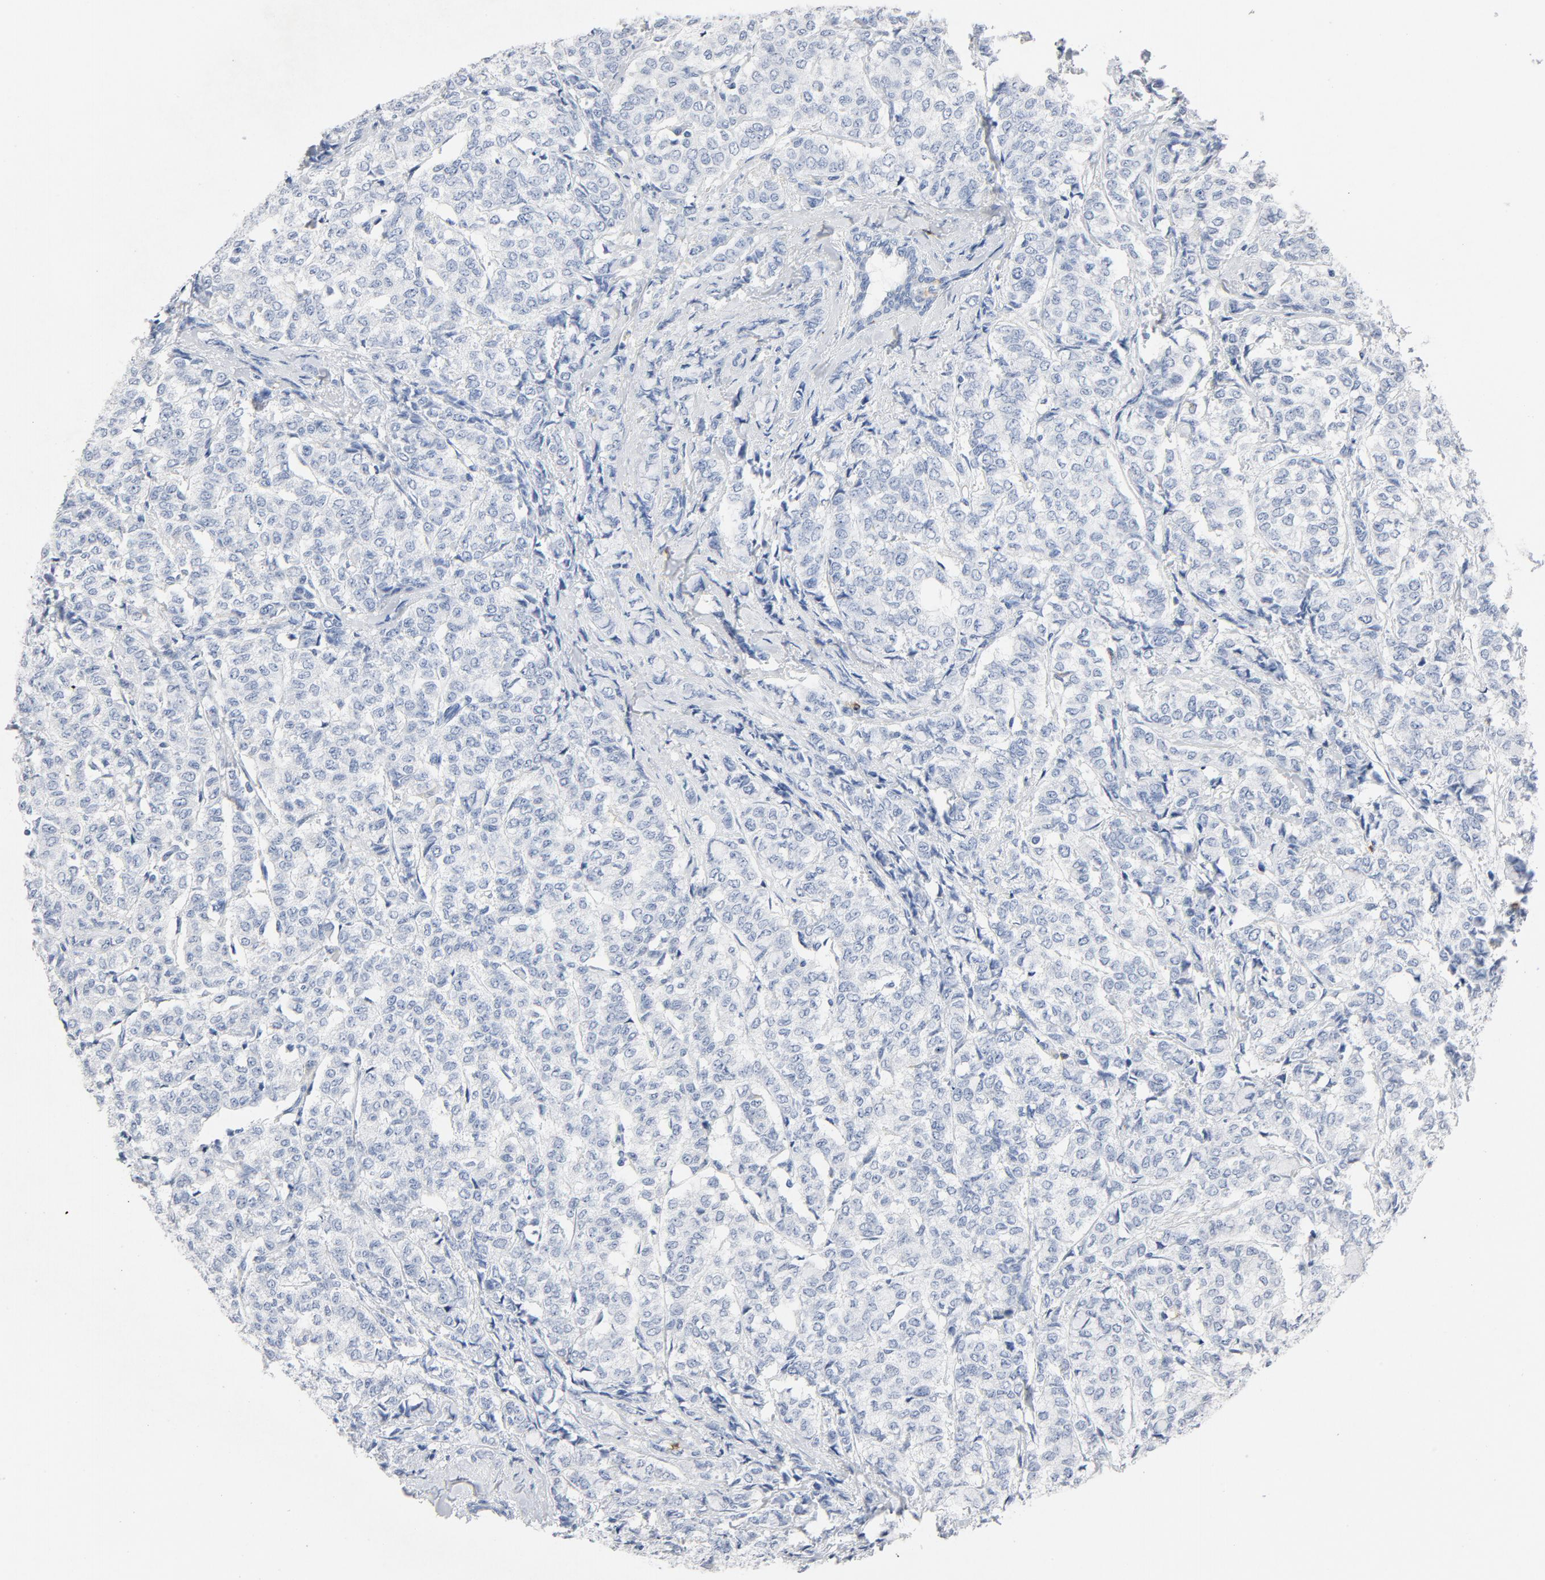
{"staining": {"intensity": "negative", "quantity": "none", "location": "none"}, "tissue": "breast cancer", "cell_type": "Tumor cells", "image_type": "cancer", "snomed": [{"axis": "morphology", "description": "Lobular carcinoma"}, {"axis": "topography", "description": "Breast"}], "caption": "High magnification brightfield microscopy of breast cancer (lobular carcinoma) stained with DAB (3,3'-diaminobenzidine) (brown) and counterstained with hematoxylin (blue): tumor cells show no significant staining.", "gene": "PTPRB", "patient": {"sex": "female", "age": 60}}